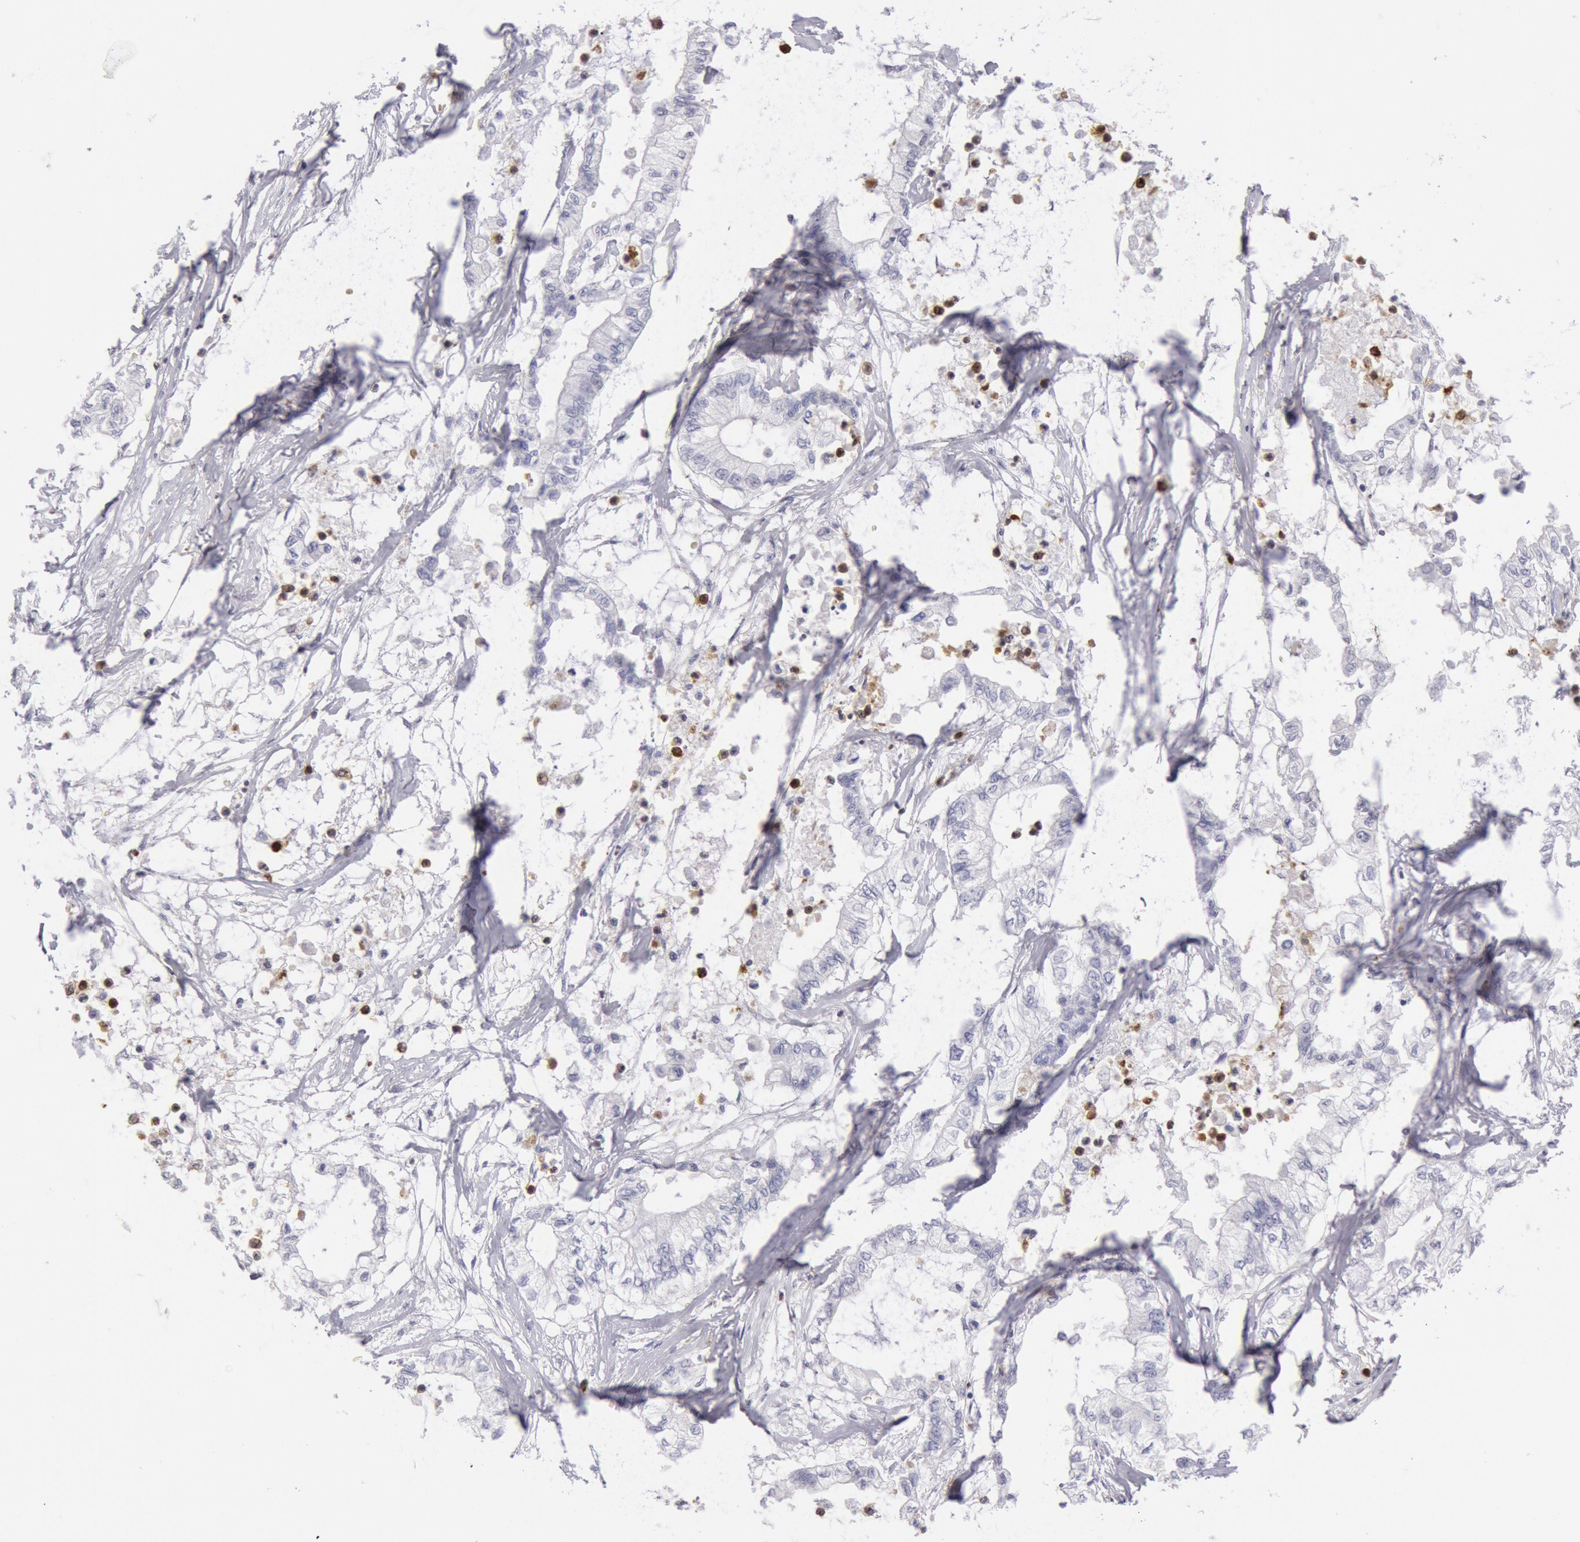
{"staining": {"intensity": "negative", "quantity": "none", "location": "none"}, "tissue": "pancreatic cancer", "cell_type": "Tumor cells", "image_type": "cancer", "snomed": [{"axis": "morphology", "description": "Adenocarcinoma, NOS"}, {"axis": "topography", "description": "Pancreas"}], "caption": "Tumor cells are negative for protein expression in human pancreatic cancer.", "gene": "FCN1", "patient": {"sex": "male", "age": 79}}